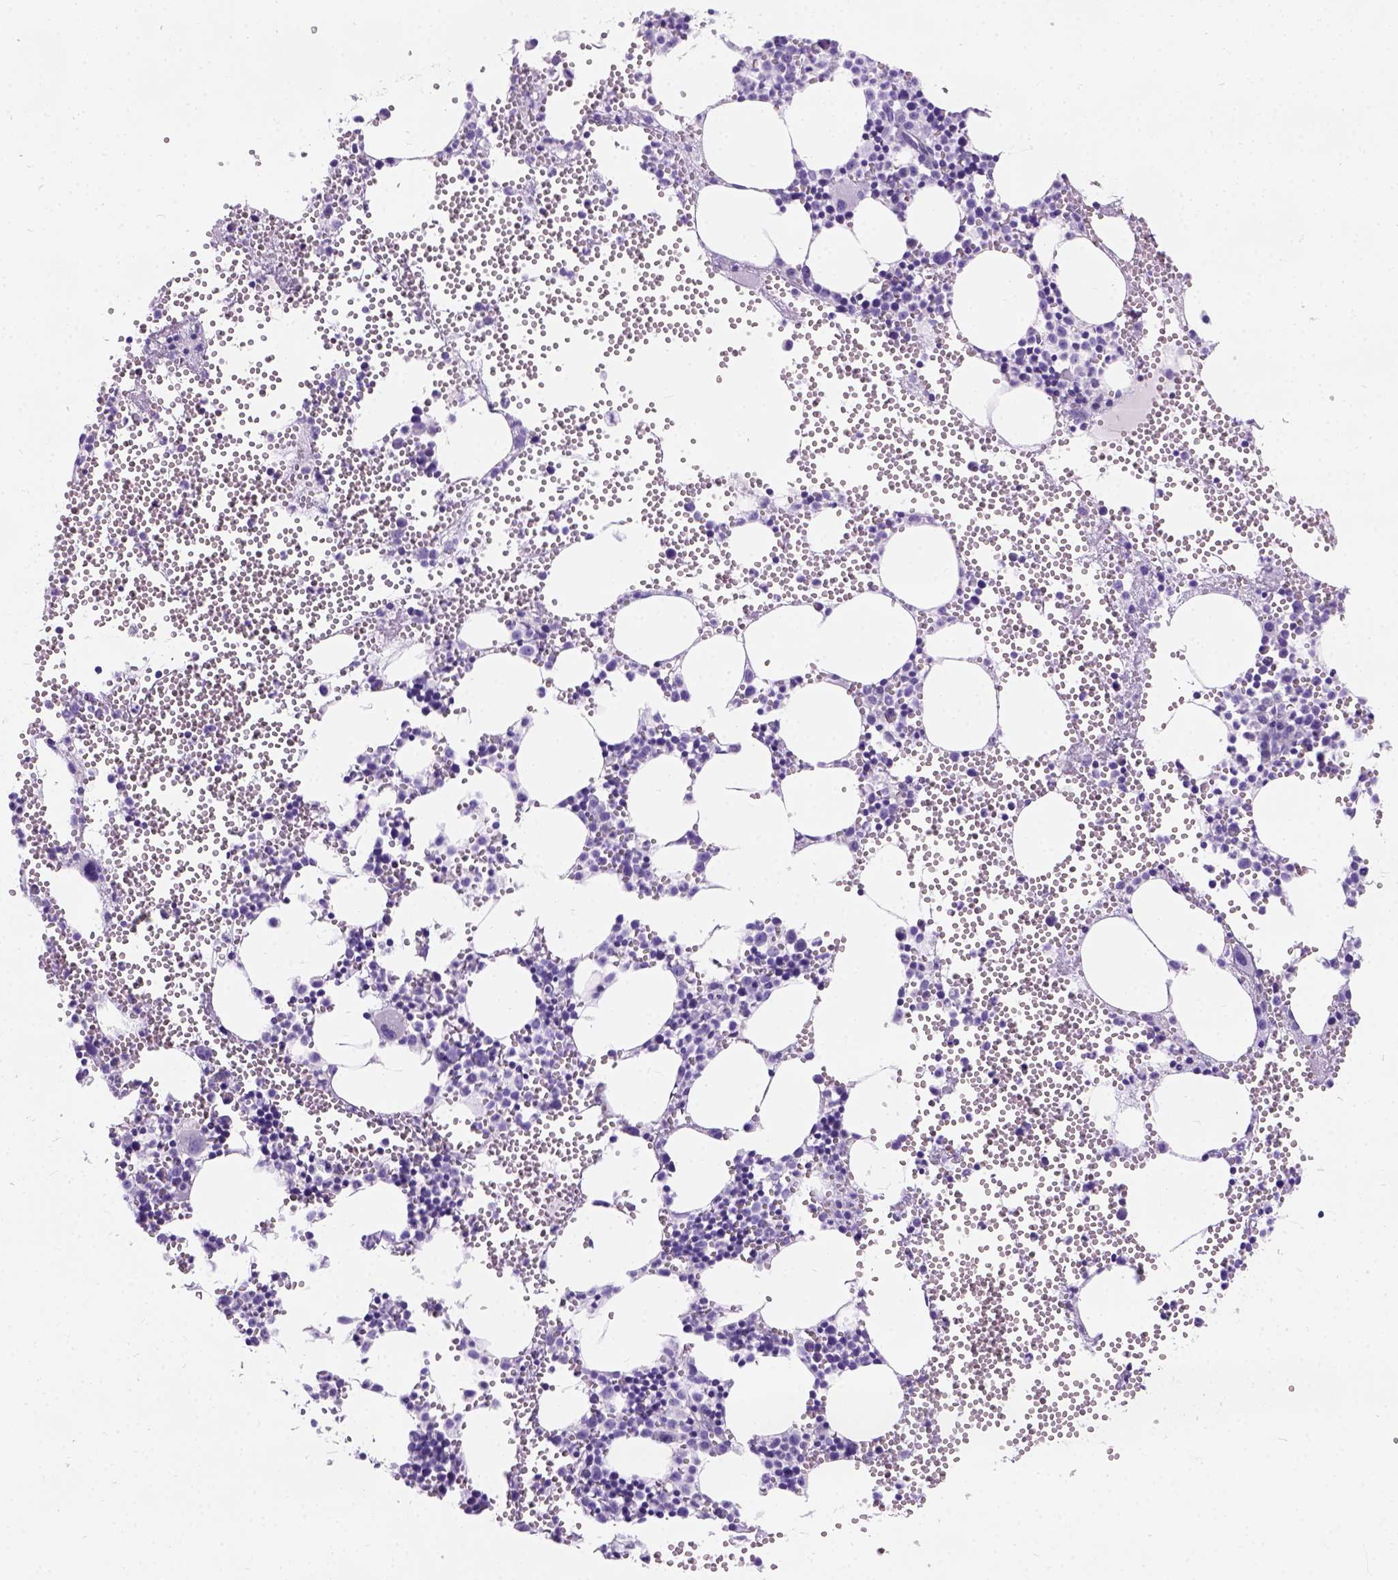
{"staining": {"intensity": "negative", "quantity": "none", "location": "none"}, "tissue": "bone marrow", "cell_type": "Hematopoietic cells", "image_type": "normal", "snomed": [{"axis": "morphology", "description": "Normal tissue, NOS"}, {"axis": "topography", "description": "Bone marrow"}], "caption": "This is an immunohistochemistry image of normal bone marrow. There is no positivity in hematopoietic cells.", "gene": "C7orf57", "patient": {"sex": "male", "age": 89}}